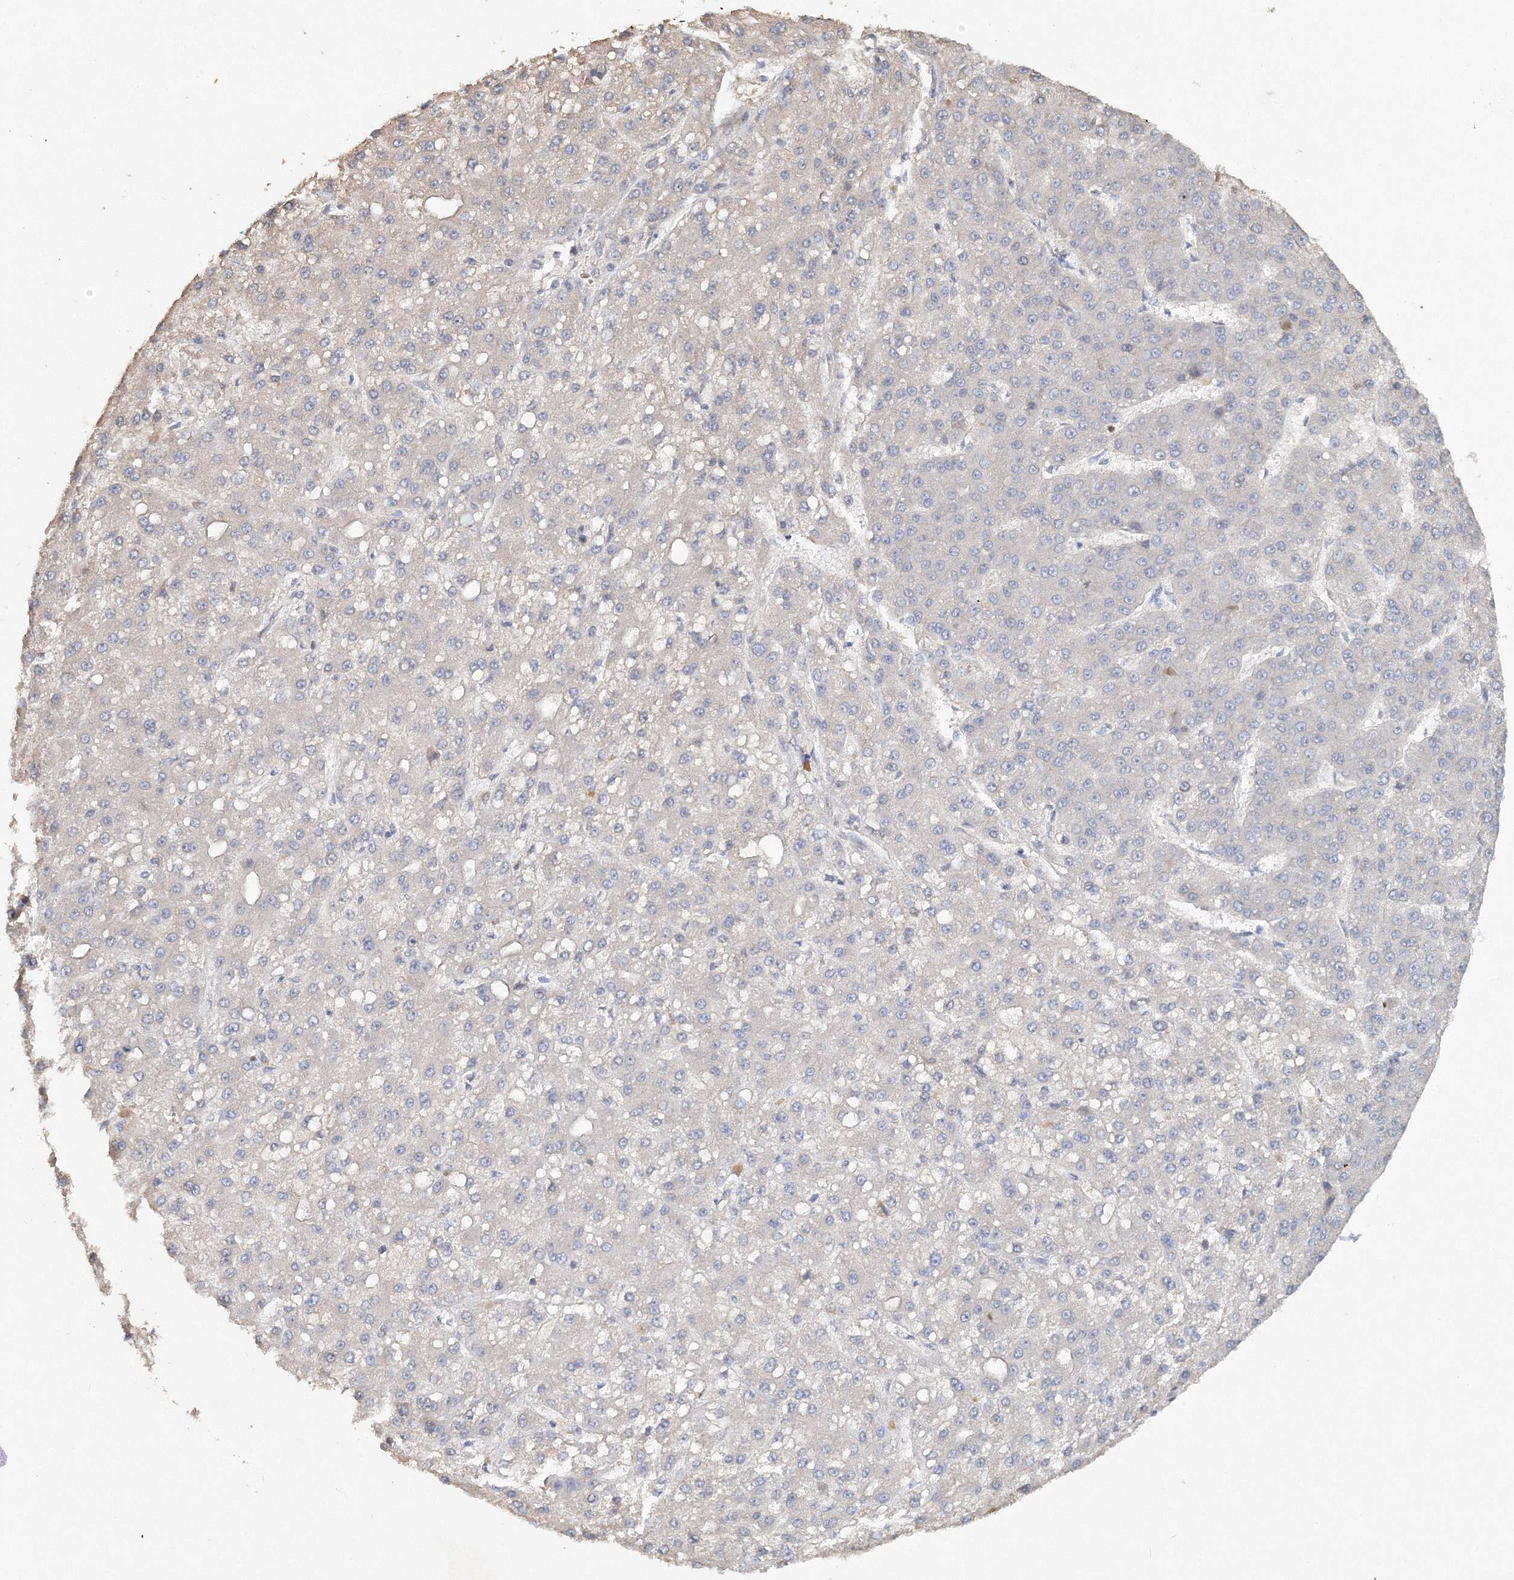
{"staining": {"intensity": "weak", "quantity": "<25%", "location": "cytoplasmic/membranous"}, "tissue": "liver cancer", "cell_type": "Tumor cells", "image_type": "cancer", "snomed": [{"axis": "morphology", "description": "Carcinoma, Hepatocellular, NOS"}, {"axis": "topography", "description": "Liver"}], "caption": "Hepatocellular carcinoma (liver) stained for a protein using immunohistochemistry shows no expression tumor cells.", "gene": "NALF2", "patient": {"sex": "male", "age": 67}}